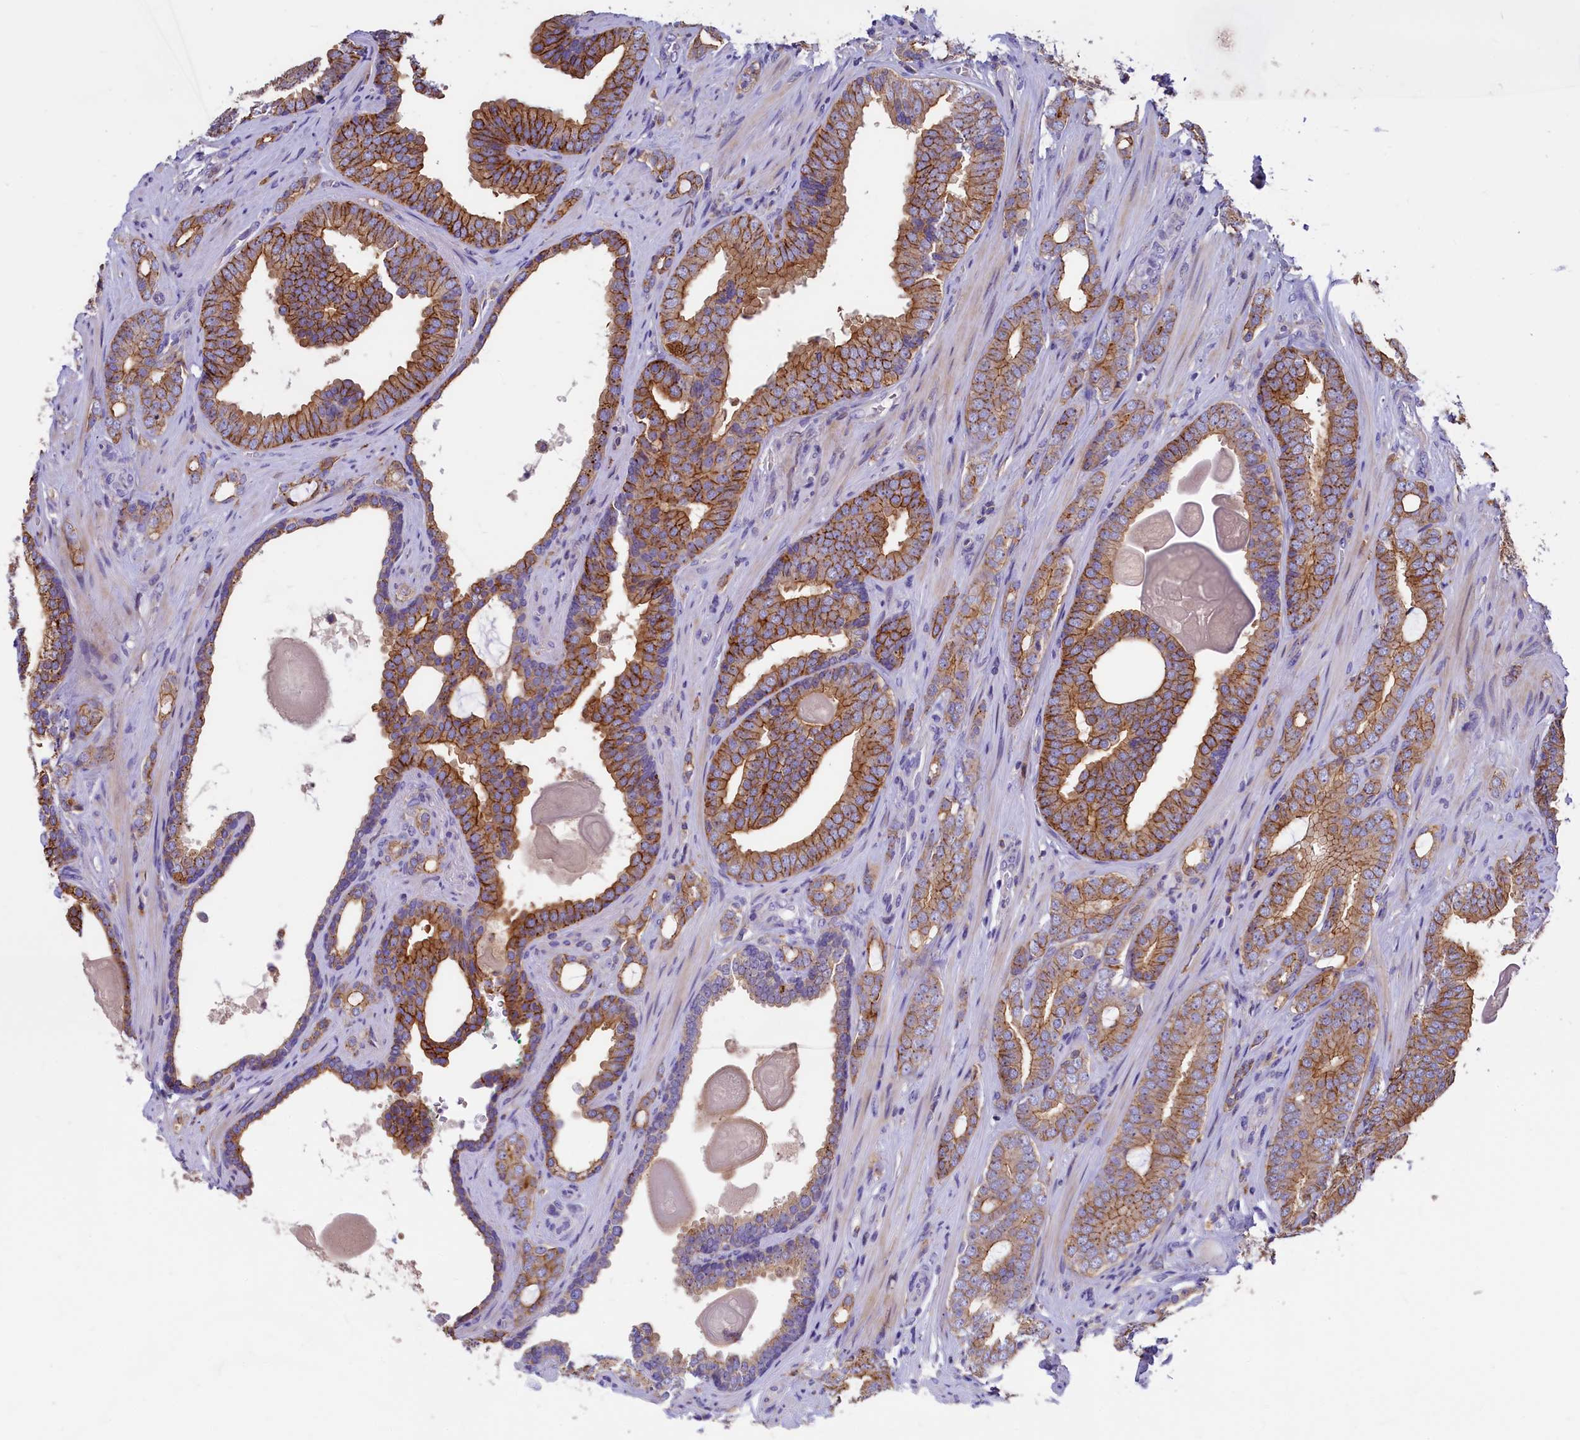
{"staining": {"intensity": "moderate", "quantity": ">75%", "location": "cytoplasmic/membranous"}, "tissue": "prostate cancer", "cell_type": "Tumor cells", "image_type": "cancer", "snomed": [{"axis": "morphology", "description": "Adenocarcinoma, High grade"}, {"axis": "topography", "description": "Prostate"}], "caption": "Moderate cytoplasmic/membranous positivity is identified in approximately >75% of tumor cells in adenocarcinoma (high-grade) (prostate). Nuclei are stained in blue.", "gene": "HPS6", "patient": {"sex": "male", "age": 63}}